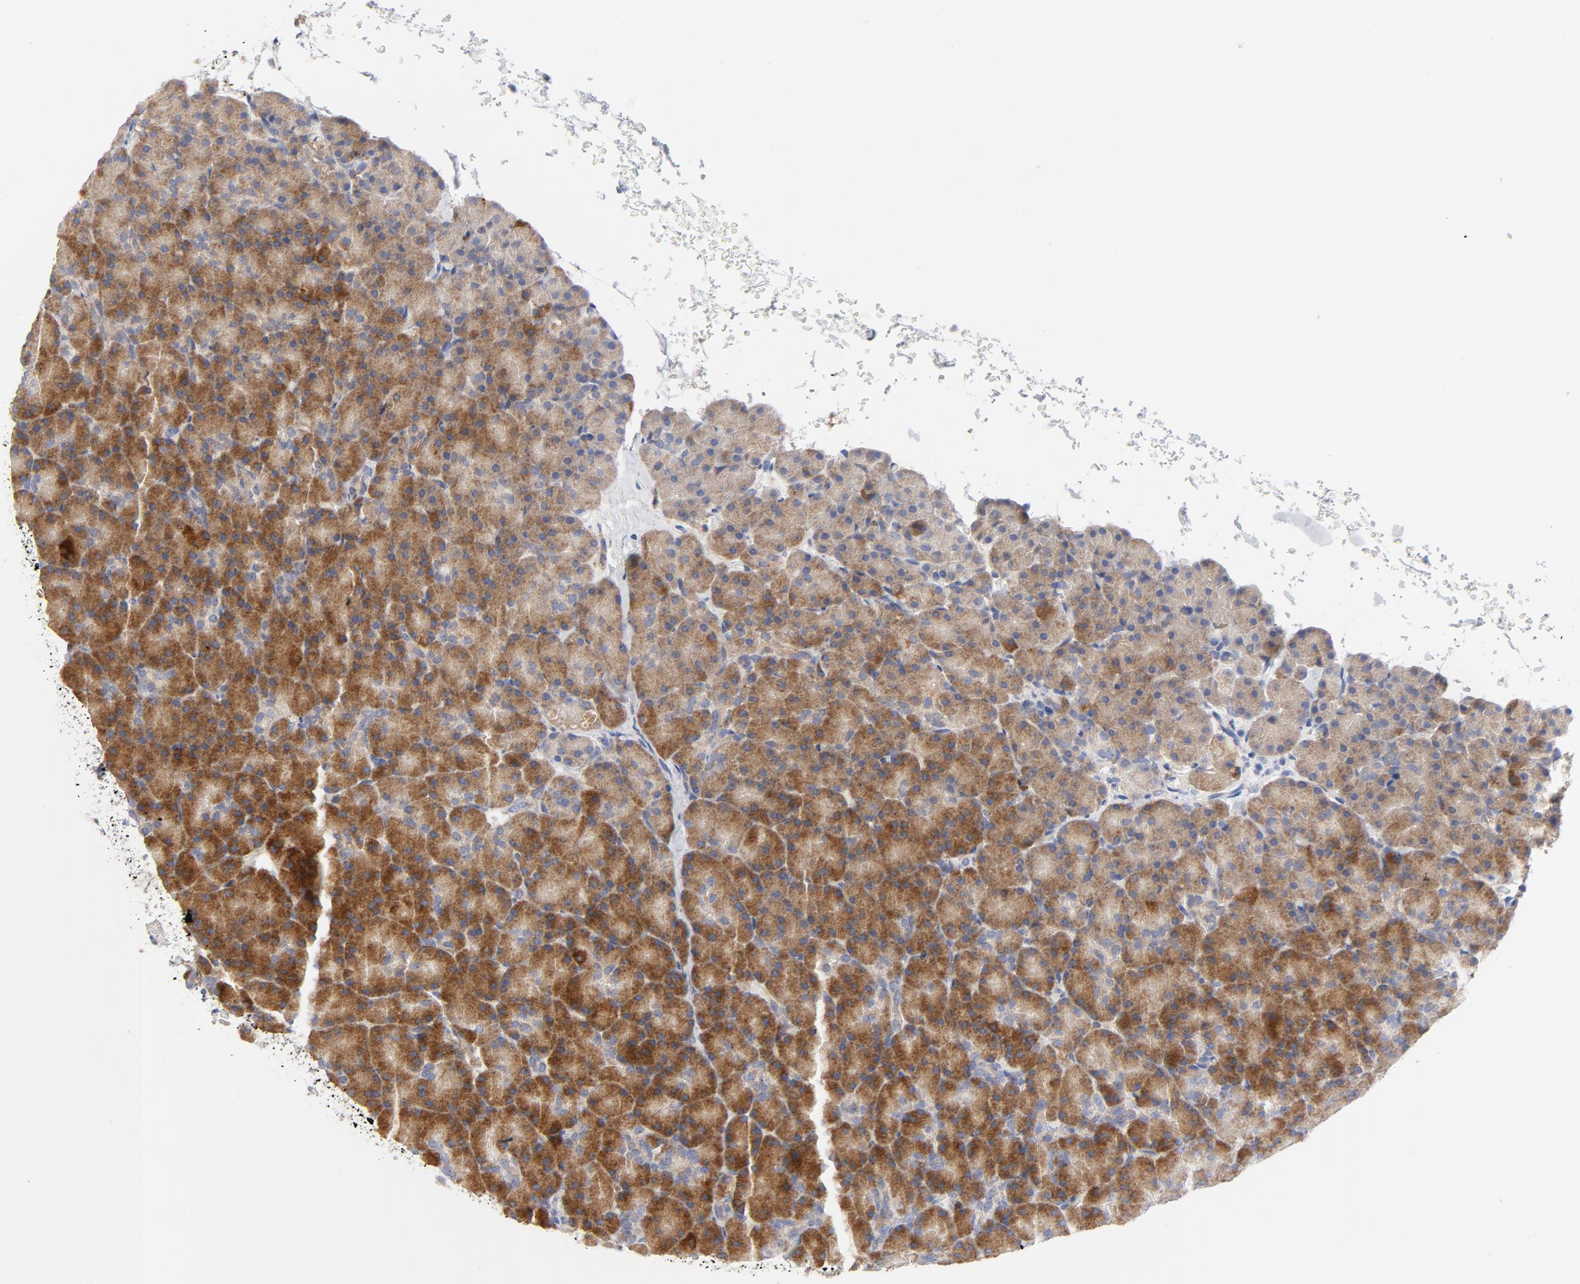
{"staining": {"intensity": "strong", "quantity": "<25%", "location": "cytoplasmic/membranous"}, "tissue": "pancreas", "cell_type": "Exocrine glandular cells", "image_type": "normal", "snomed": [{"axis": "morphology", "description": "Normal tissue, NOS"}, {"axis": "topography", "description": "Pancreas"}], "caption": "This is a histology image of immunohistochemistry staining of normal pancreas, which shows strong expression in the cytoplasmic/membranous of exocrine glandular cells.", "gene": "RAPGEF3", "patient": {"sex": "female", "age": 43}}